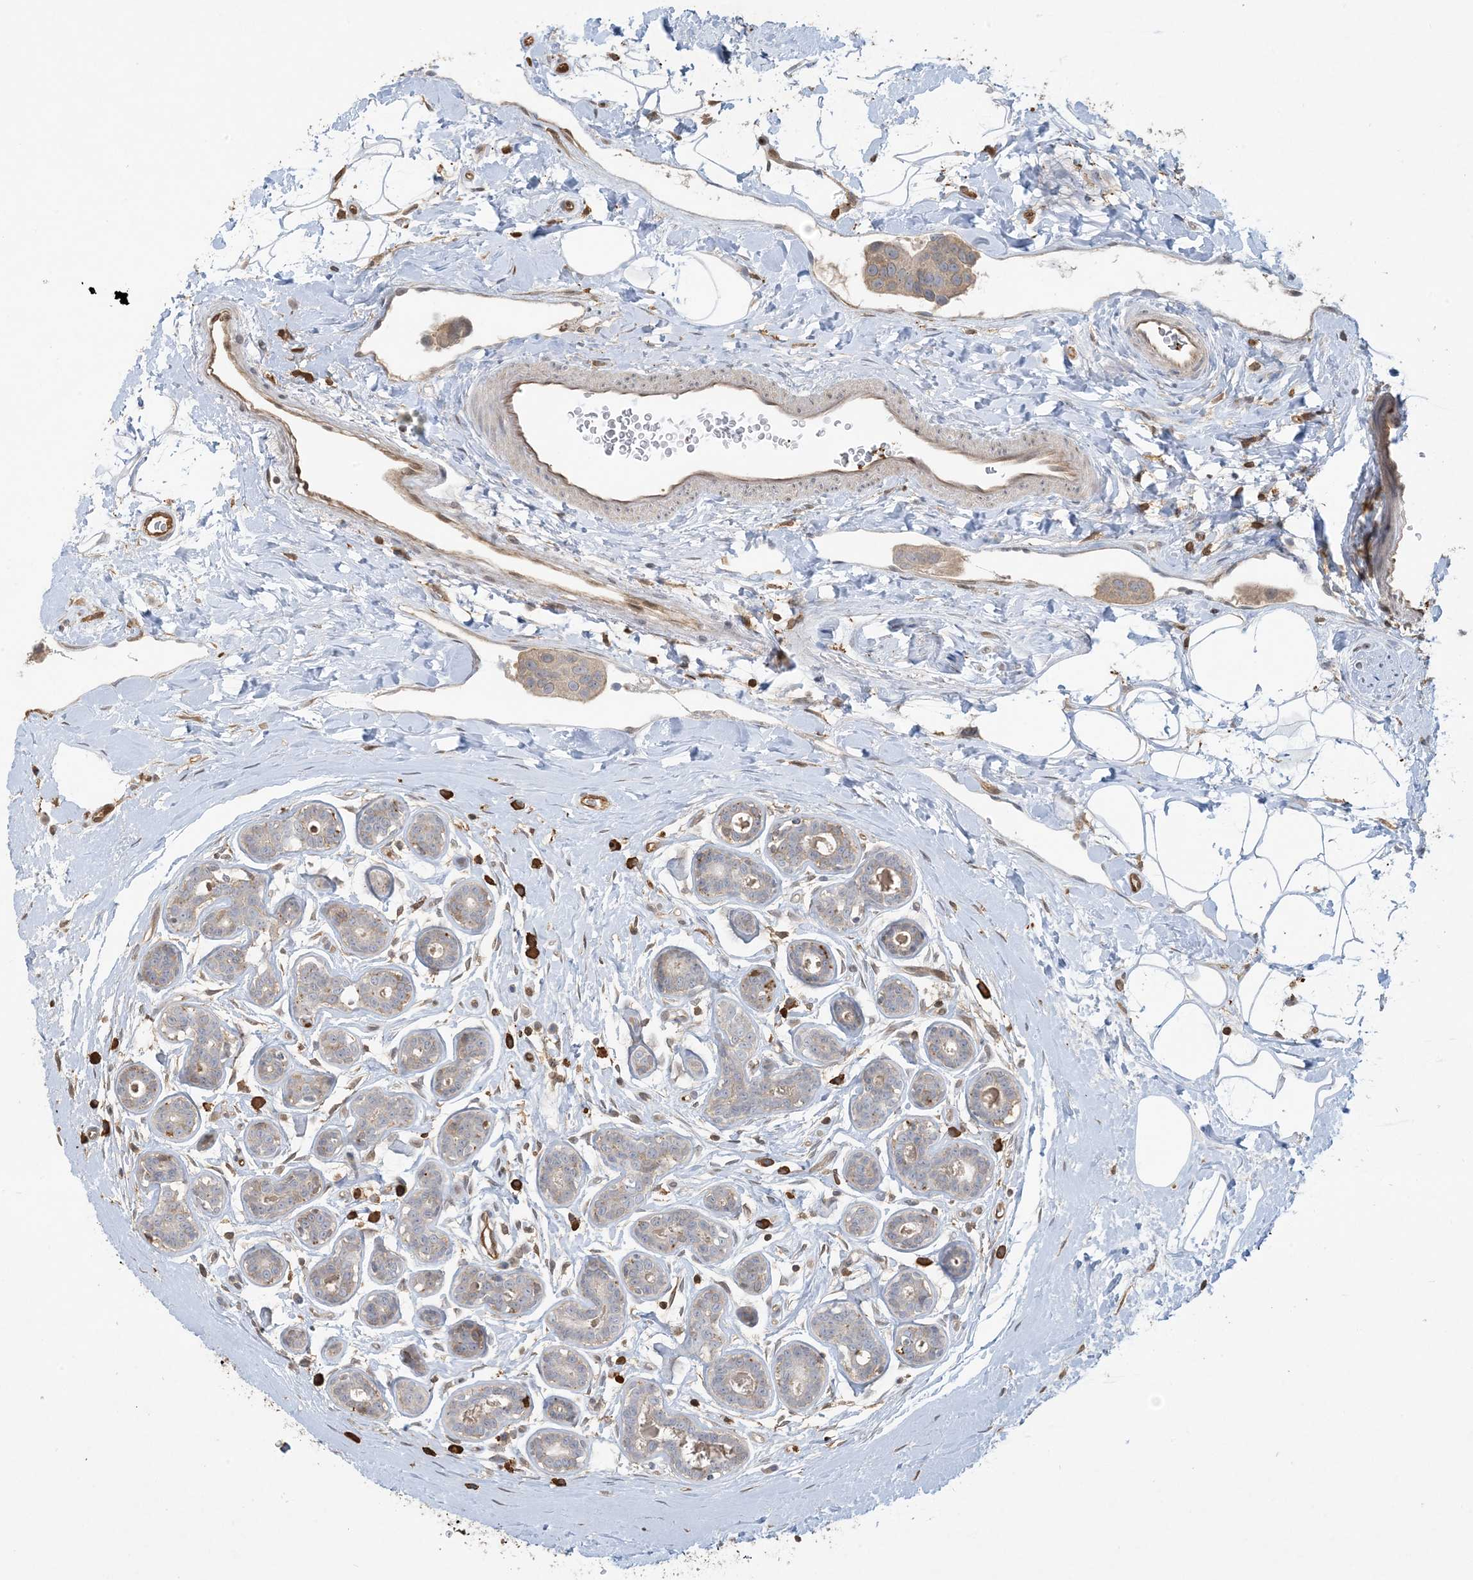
{"staining": {"intensity": "weak", "quantity": "25%-75%", "location": "cytoplasmic/membranous"}, "tissue": "breast cancer", "cell_type": "Tumor cells", "image_type": "cancer", "snomed": [{"axis": "morphology", "description": "Normal tissue, NOS"}, {"axis": "morphology", "description": "Duct carcinoma"}, {"axis": "topography", "description": "Breast"}], "caption": "Human breast cancer (intraductal carcinoma) stained with a protein marker displays weak staining in tumor cells.", "gene": "TMSB4X", "patient": {"sex": "female", "age": 39}}